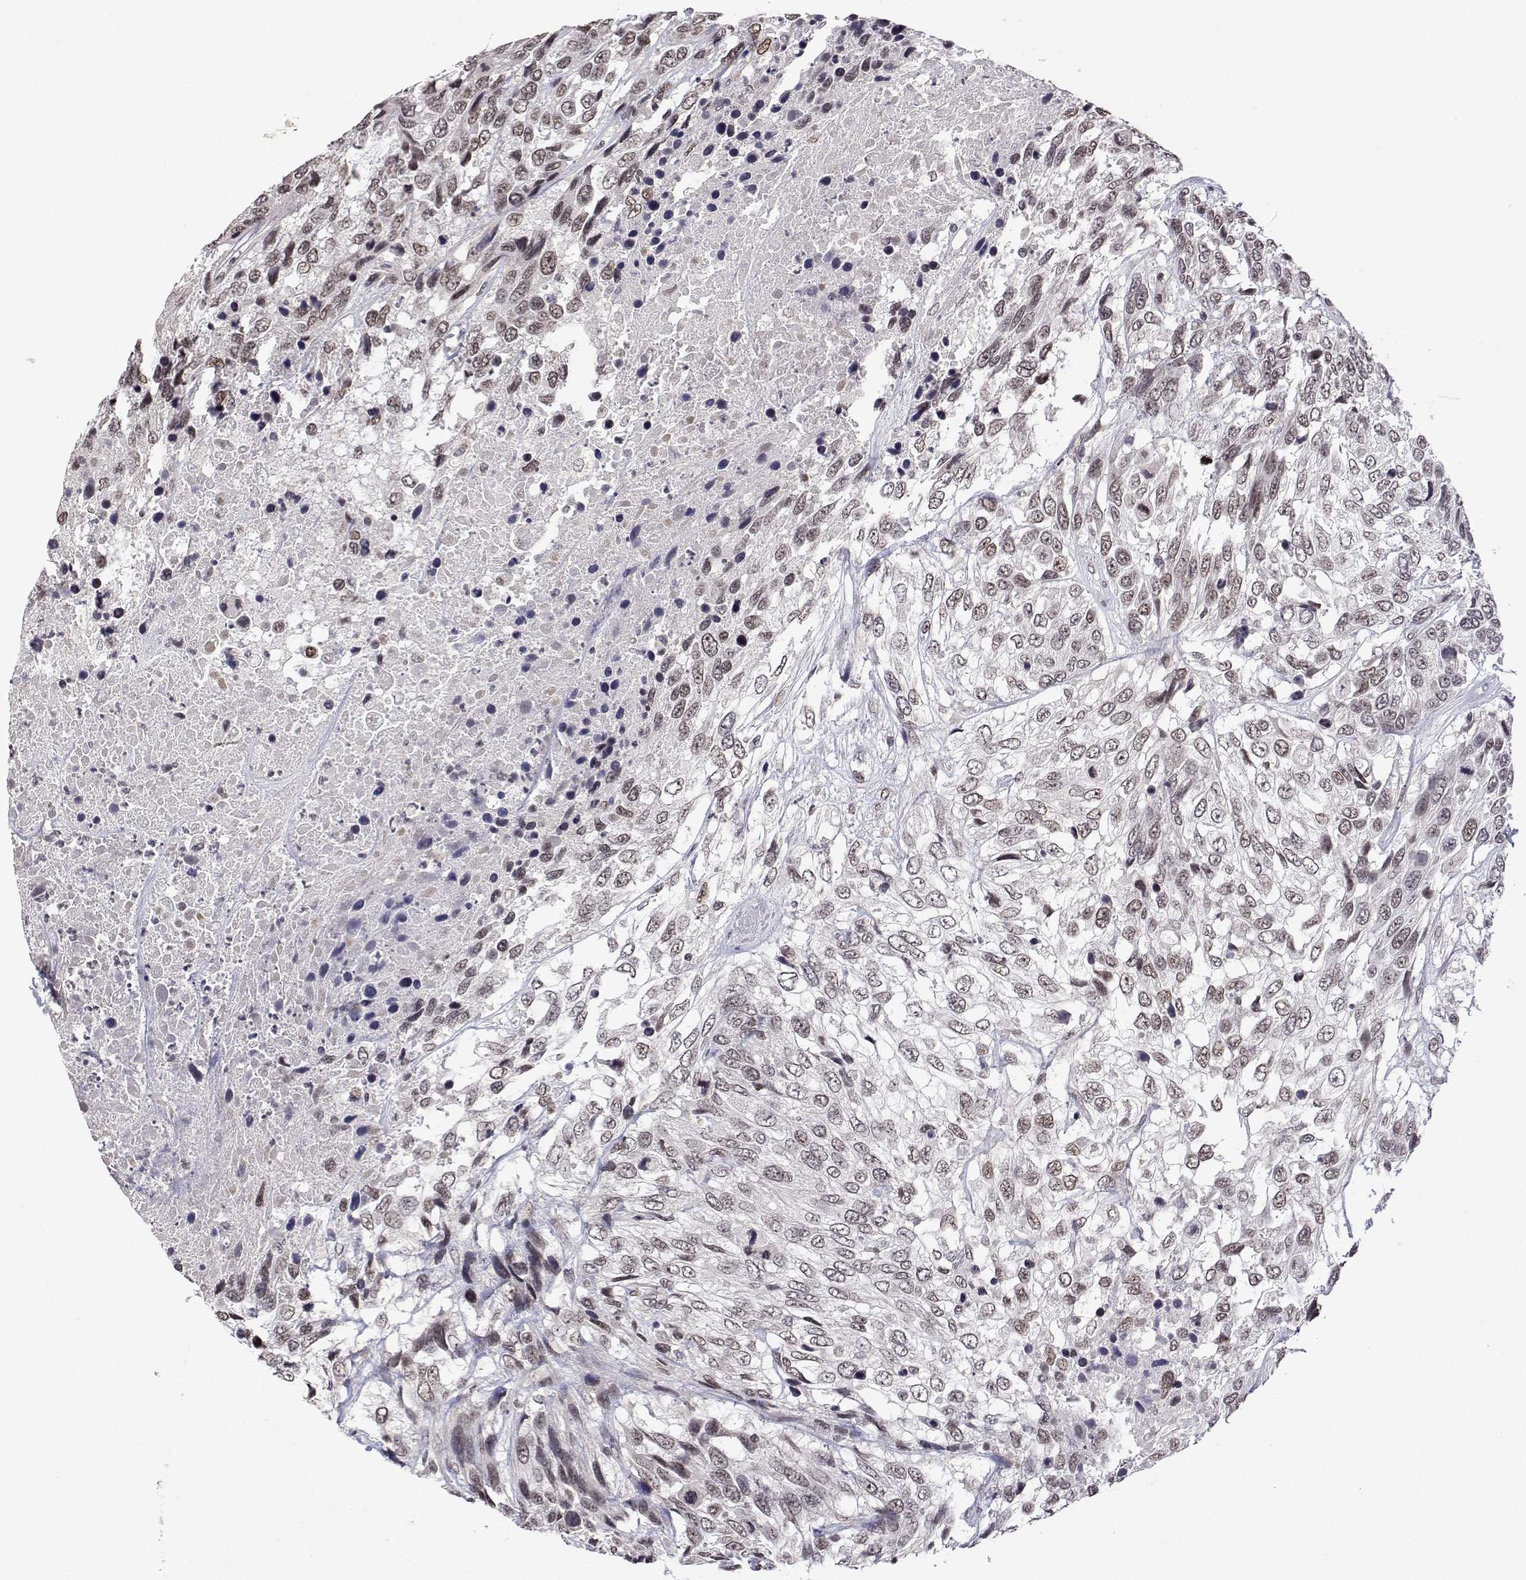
{"staining": {"intensity": "weak", "quantity": "25%-75%", "location": "nuclear"}, "tissue": "urothelial cancer", "cell_type": "Tumor cells", "image_type": "cancer", "snomed": [{"axis": "morphology", "description": "Urothelial carcinoma, High grade"}, {"axis": "topography", "description": "Urinary bladder"}], "caption": "DAB immunohistochemical staining of human urothelial cancer exhibits weak nuclear protein positivity in approximately 25%-75% of tumor cells.", "gene": "XPC", "patient": {"sex": "female", "age": 70}}